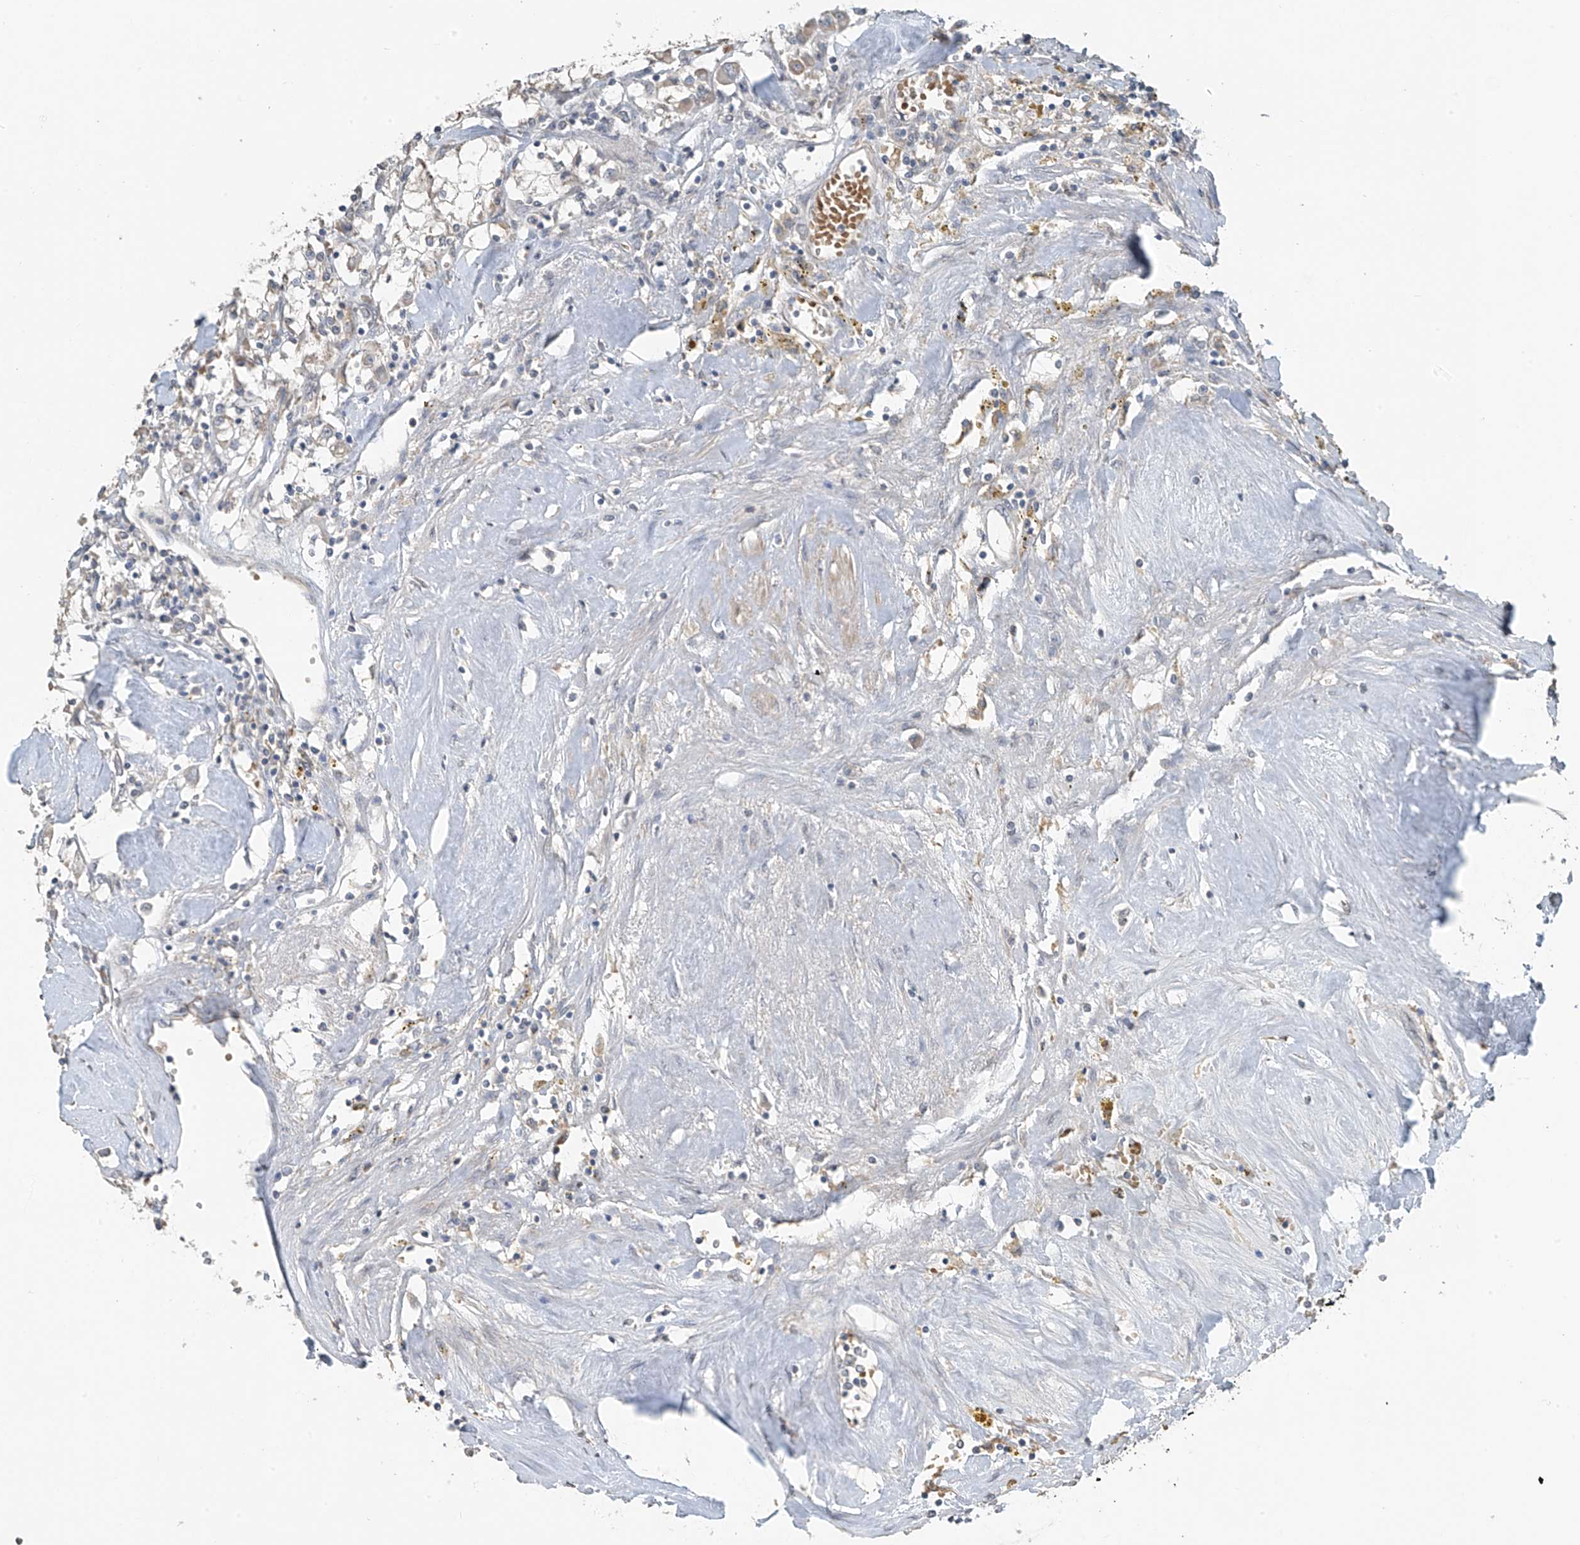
{"staining": {"intensity": "negative", "quantity": "none", "location": "none"}, "tissue": "renal cancer", "cell_type": "Tumor cells", "image_type": "cancer", "snomed": [{"axis": "morphology", "description": "Adenocarcinoma, NOS"}, {"axis": "topography", "description": "Kidney"}], "caption": "High power microscopy histopathology image of an immunohistochemistry histopathology image of renal cancer (adenocarcinoma), revealing no significant expression in tumor cells. (Stains: DAB IHC with hematoxylin counter stain, Microscopy: brightfield microscopy at high magnification).", "gene": "HOXA11", "patient": {"sex": "male", "age": 56}}